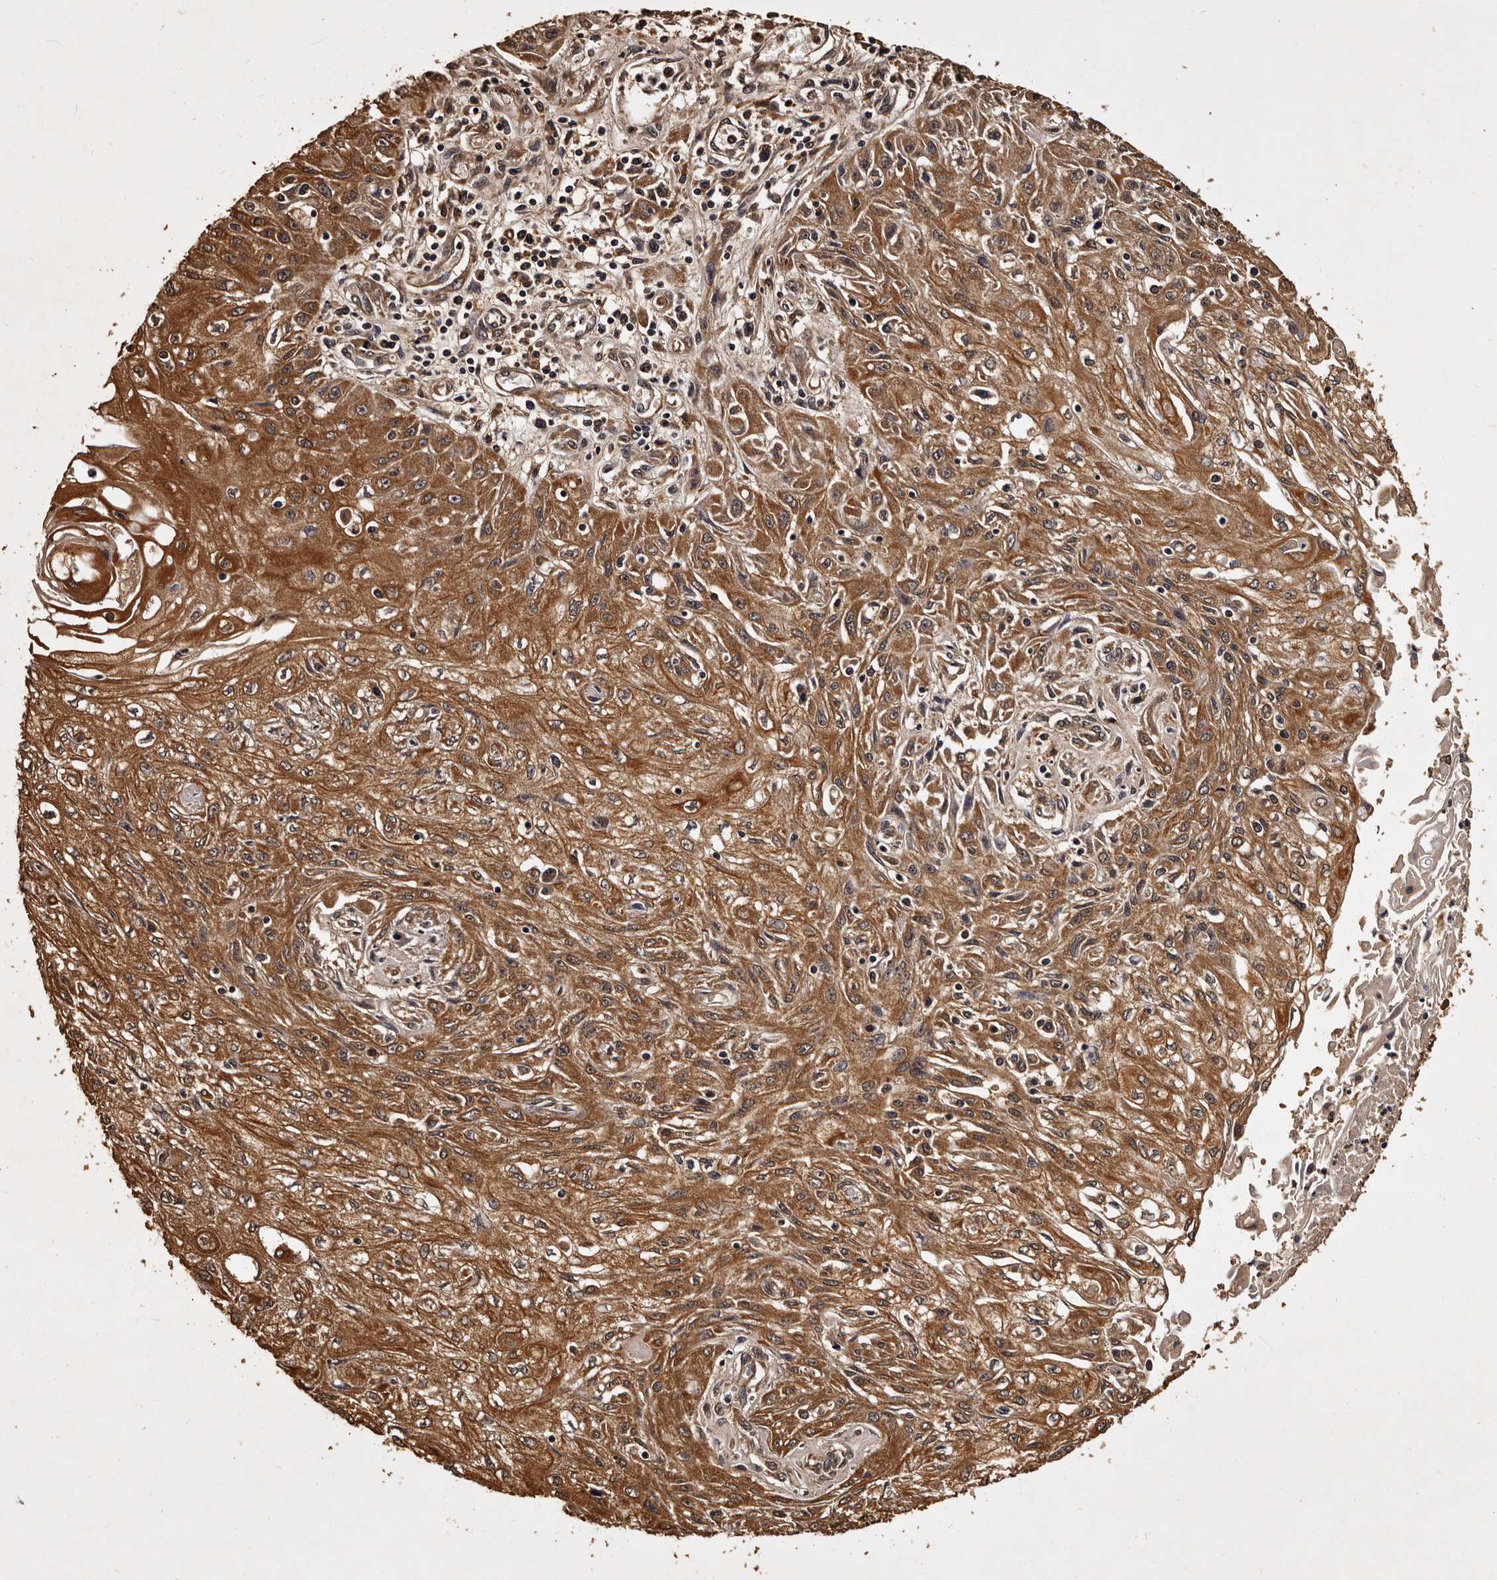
{"staining": {"intensity": "moderate", "quantity": ">75%", "location": "cytoplasmic/membranous"}, "tissue": "skin cancer", "cell_type": "Tumor cells", "image_type": "cancer", "snomed": [{"axis": "morphology", "description": "Squamous cell carcinoma, NOS"}, {"axis": "morphology", "description": "Squamous cell carcinoma, metastatic, NOS"}, {"axis": "topography", "description": "Skin"}, {"axis": "topography", "description": "Lymph node"}], "caption": "Human squamous cell carcinoma (skin) stained for a protein (brown) shows moderate cytoplasmic/membranous positive staining in approximately >75% of tumor cells.", "gene": "PARS2", "patient": {"sex": "male", "age": 75}}